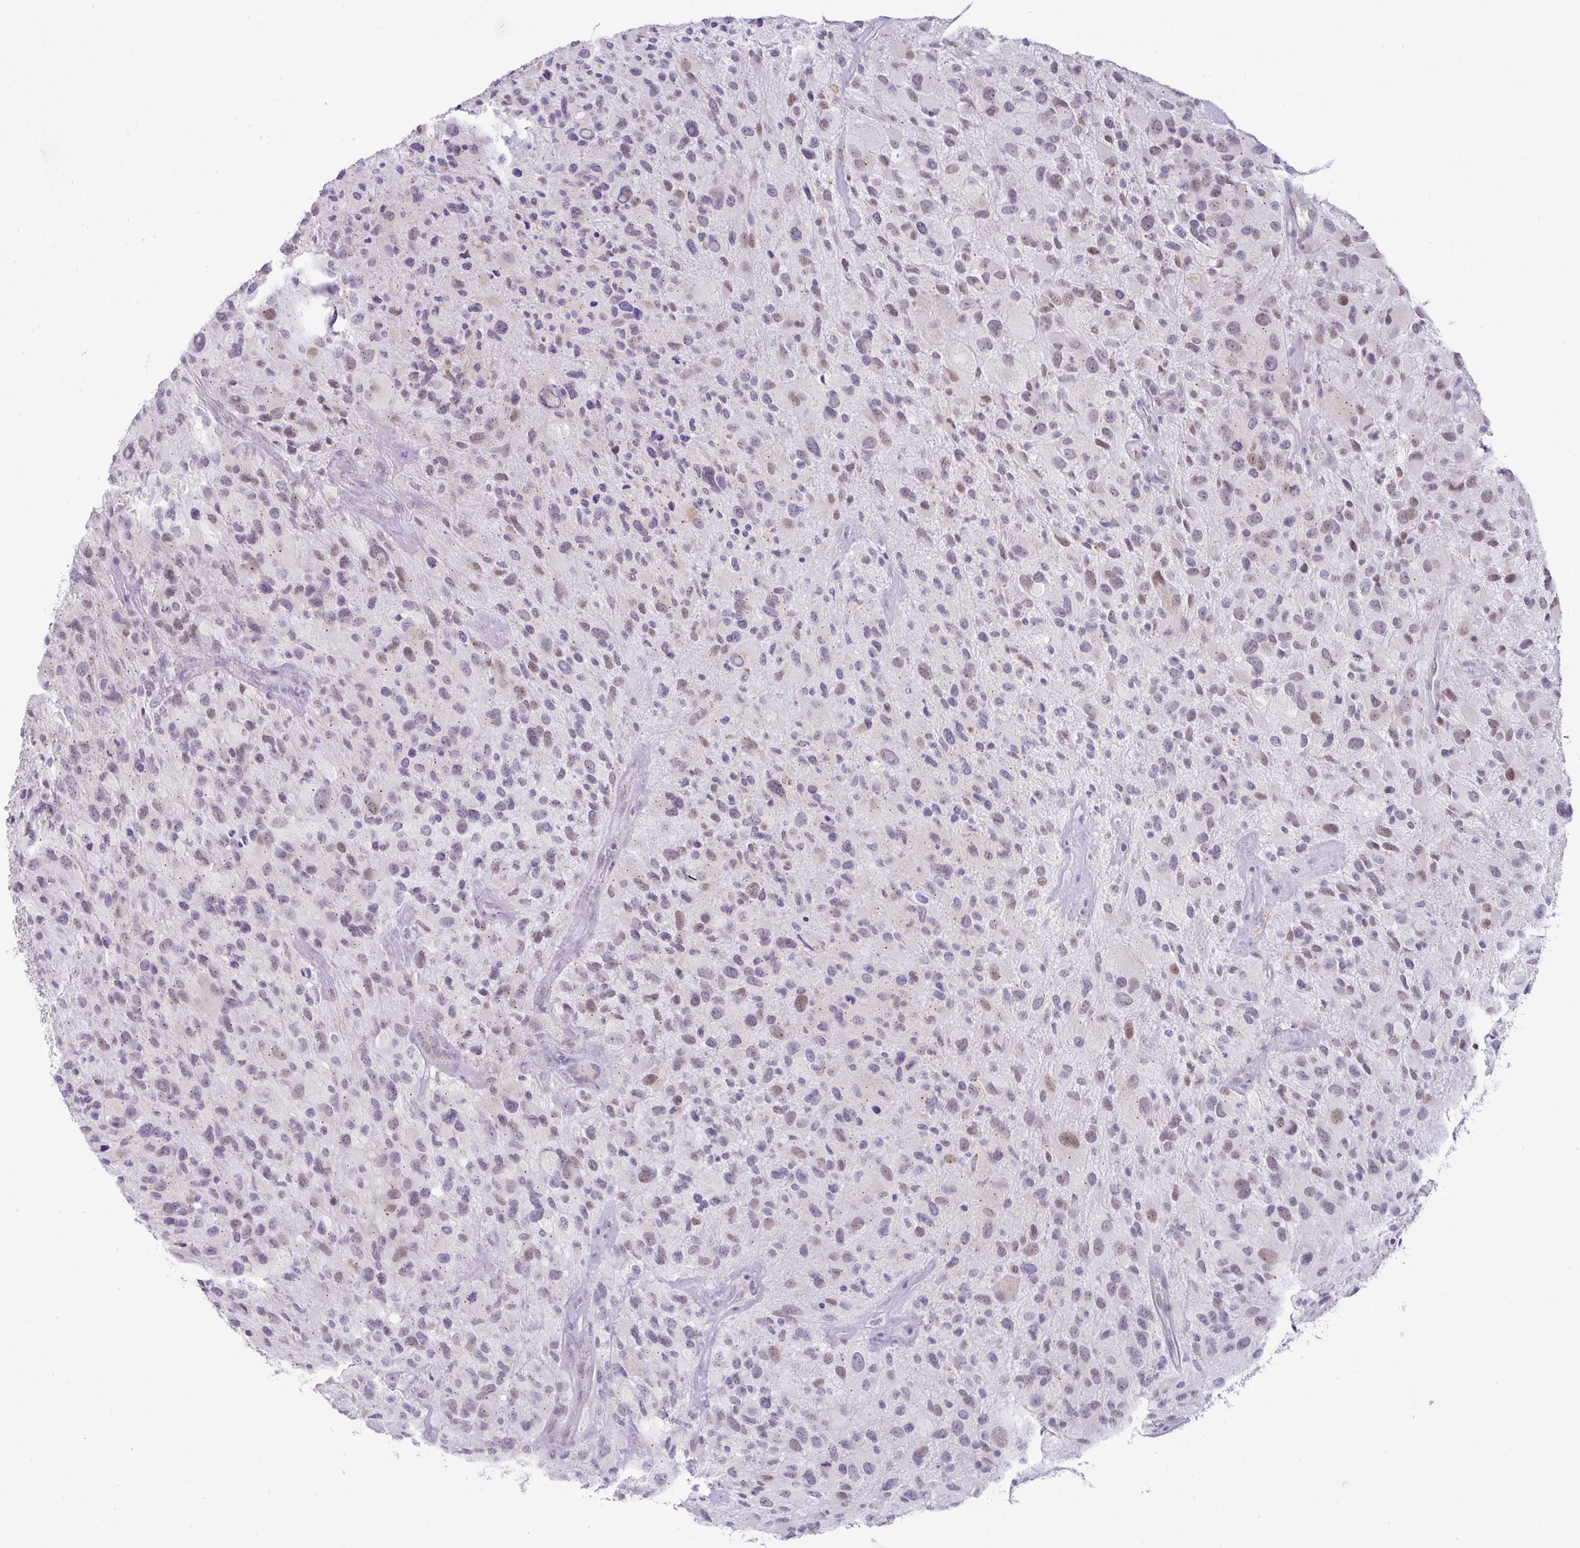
{"staining": {"intensity": "weak", "quantity": "25%-75%", "location": "nuclear"}, "tissue": "glioma", "cell_type": "Tumor cells", "image_type": "cancer", "snomed": [{"axis": "morphology", "description": "Glioma, malignant, High grade"}, {"axis": "topography", "description": "Brain"}], "caption": "IHC (DAB) staining of malignant glioma (high-grade) exhibits weak nuclear protein staining in about 25%-75% of tumor cells. The protein is stained brown, and the nuclei are stained in blue (DAB IHC with brightfield microscopy, high magnification).", "gene": "FAM177A1", "patient": {"sex": "female", "age": 67}}